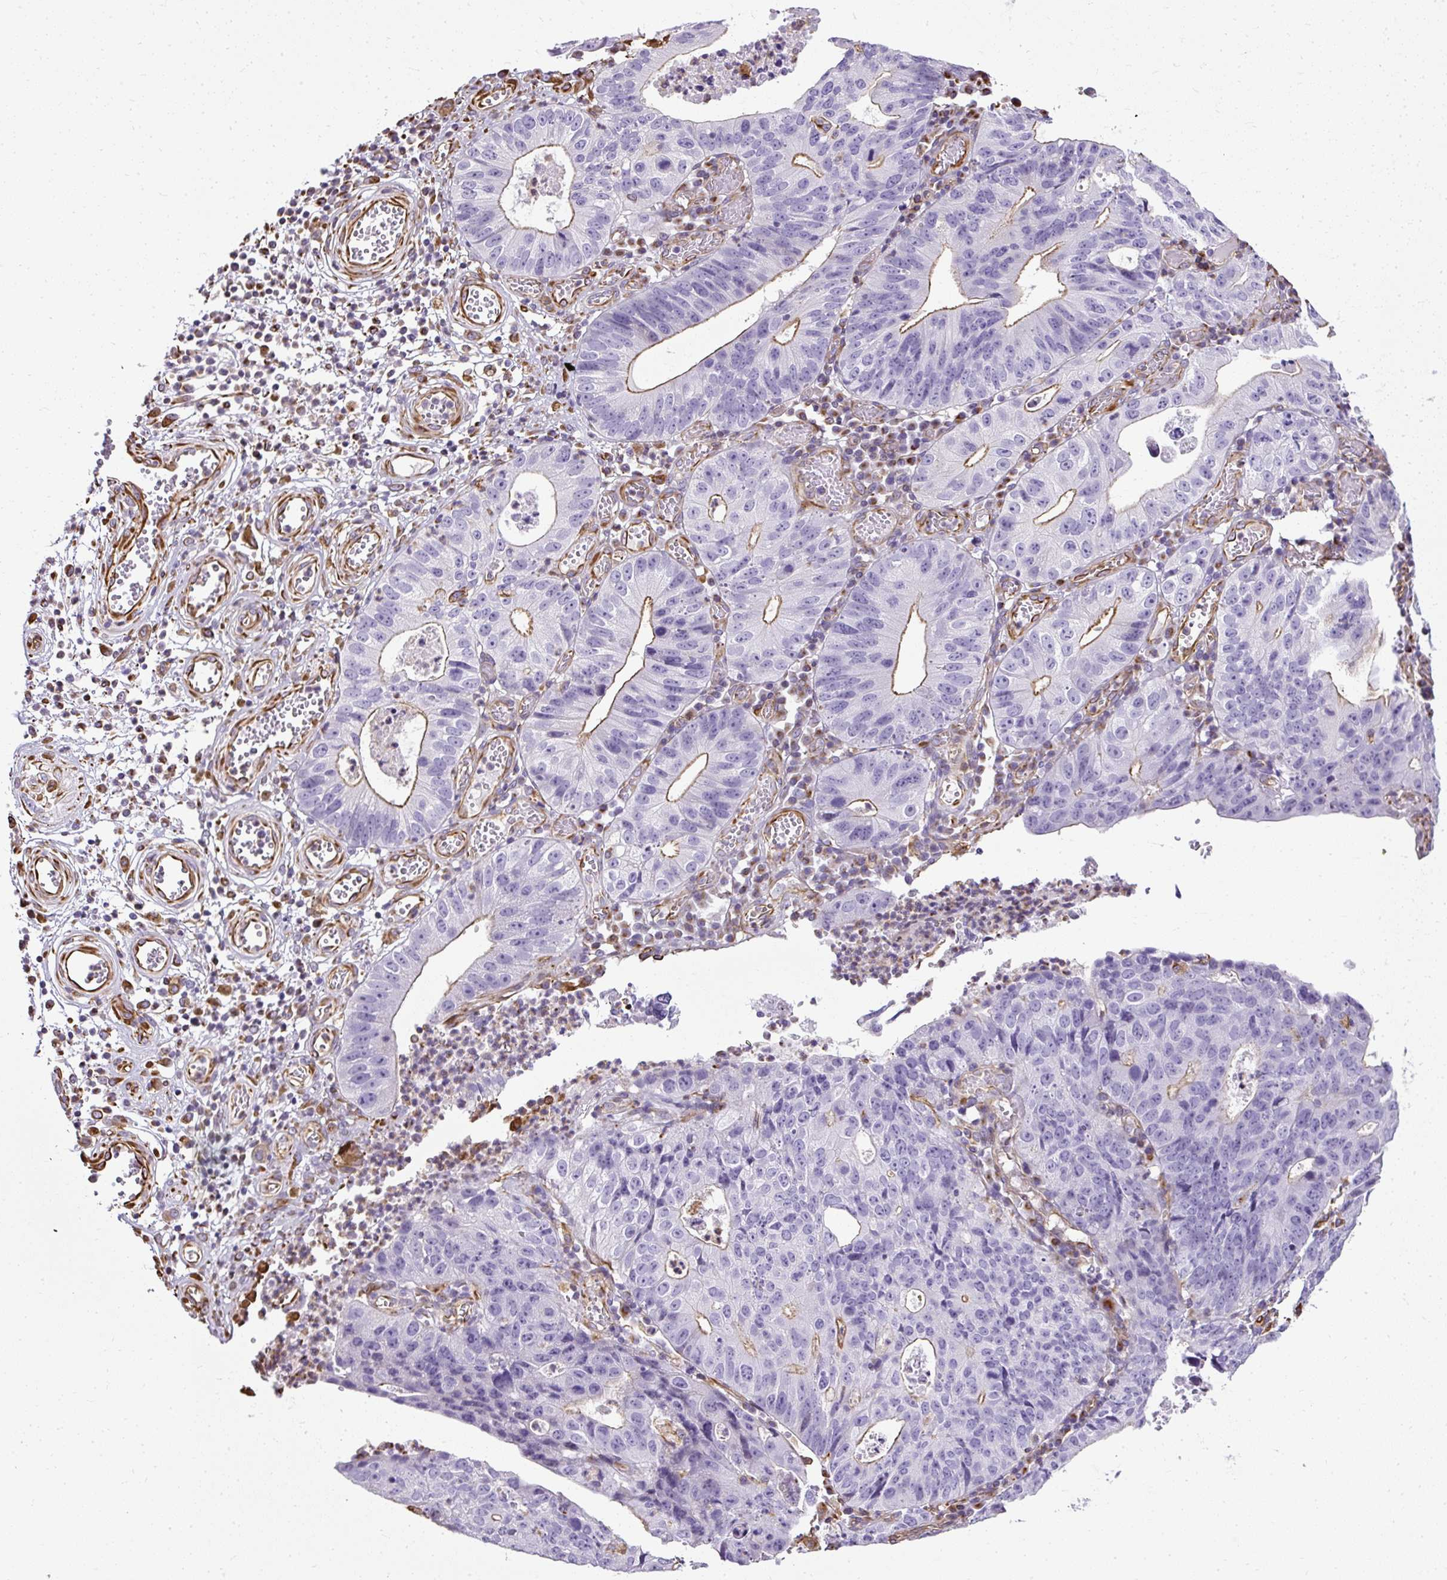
{"staining": {"intensity": "moderate", "quantity": "25%-75%", "location": "cytoplasmic/membranous"}, "tissue": "stomach cancer", "cell_type": "Tumor cells", "image_type": "cancer", "snomed": [{"axis": "morphology", "description": "Adenocarcinoma, NOS"}, {"axis": "topography", "description": "Stomach"}], "caption": "An immunohistochemistry (IHC) micrograph of tumor tissue is shown. Protein staining in brown labels moderate cytoplasmic/membranous positivity in adenocarcinoma (stomach) within tumor cells.", "gene": "PLS1", "patient": {"sex": "male", "age": 59}}